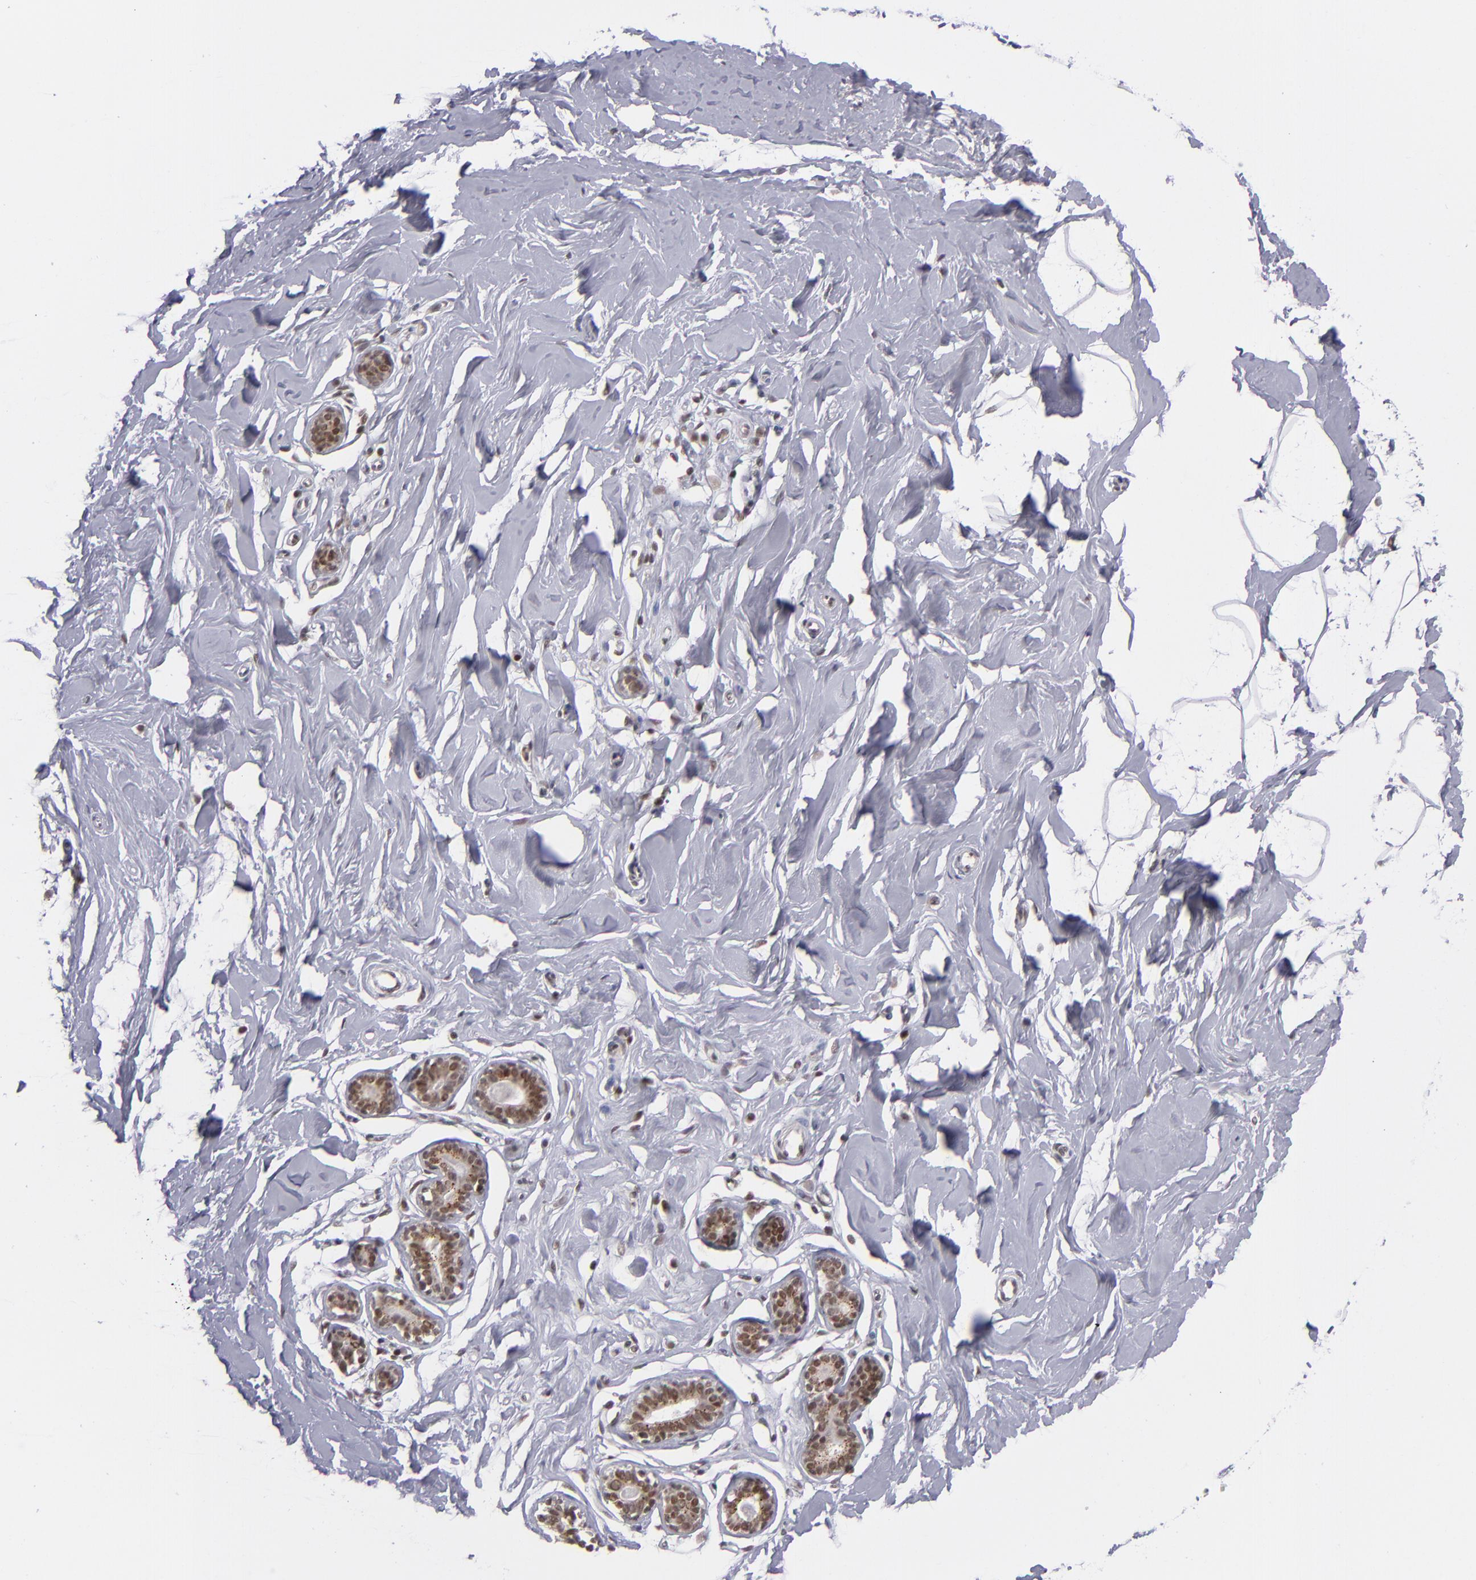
{"staining": {"intensity": "moderate", "quantity": ">75%", "location": "nuclear"}, "tissue": "breast", "cell_type": "Adipocytes", "image_type": "normal", "snomed": [{"axis": "morphology", "description": "Normal tissue, NOS"}, {"axis": "topography", "description": "Breast"}], "caption": "High-magnification brightfield microscopy of benign breast stained with DAB (brown) and counterstained with hematoxylin (blue). adipocytes exhibit moderate nuclear positivity is identified in approximately>75% of cells. (IHC, brightfield microscopy, high magnification).", "gene": "MLLT3", "patient": {"sex": "female", "age": 23}}